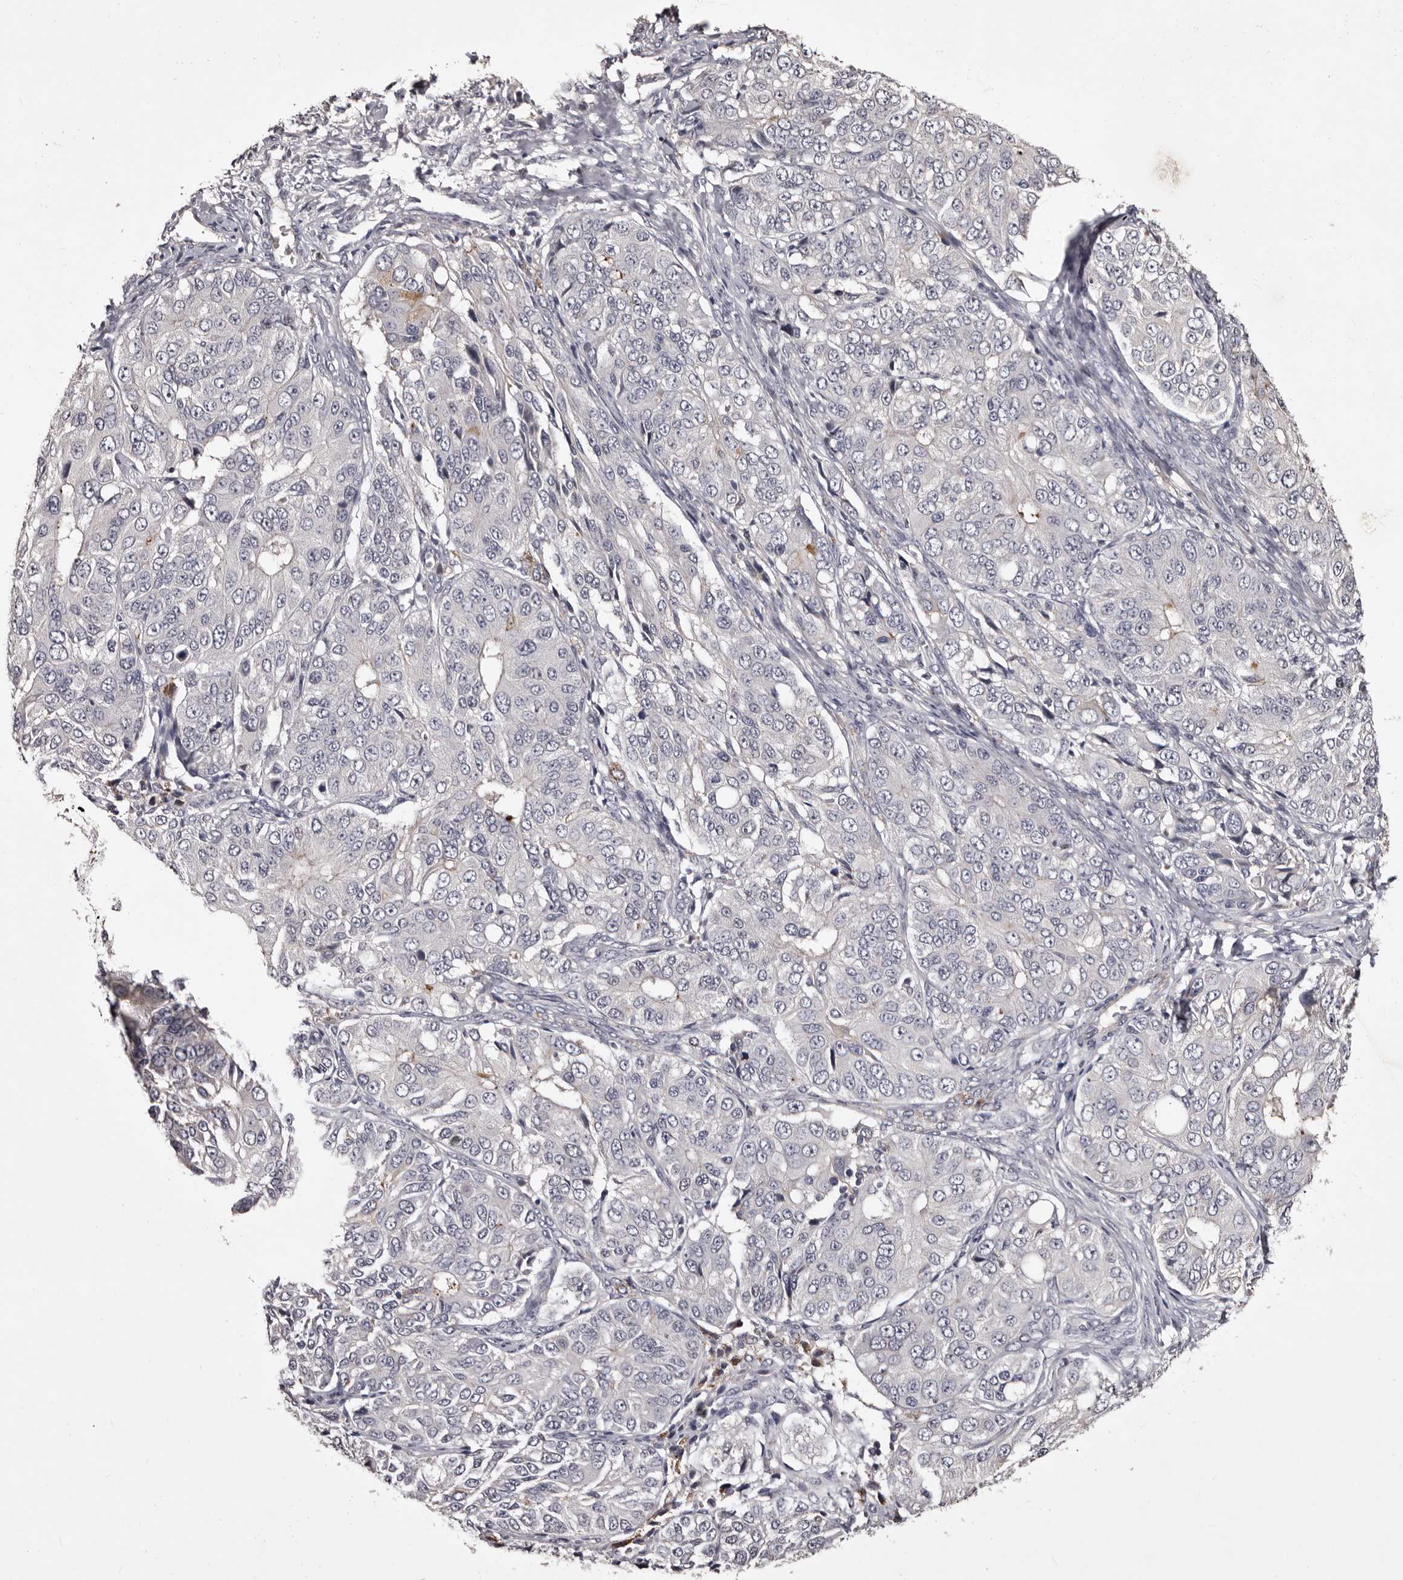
{"staining": {"intensity": "negative", "quantity": "none", "location": "none"}, "tissue": "ovarian cancer", "cell_type": "Tumor cells", "image_type": "cancer", "snomed": [{"axis": "morphology", "description": "Carcinoma, endometroid"}, {"axis": "topography", "description": "Ovary"}], "caption": "Tumor cells are negative for brown protein staining in ovarian endometroid carcinoma.", "gene": "SLC10A4", "patient": {"sex": "female", "age": 51}}